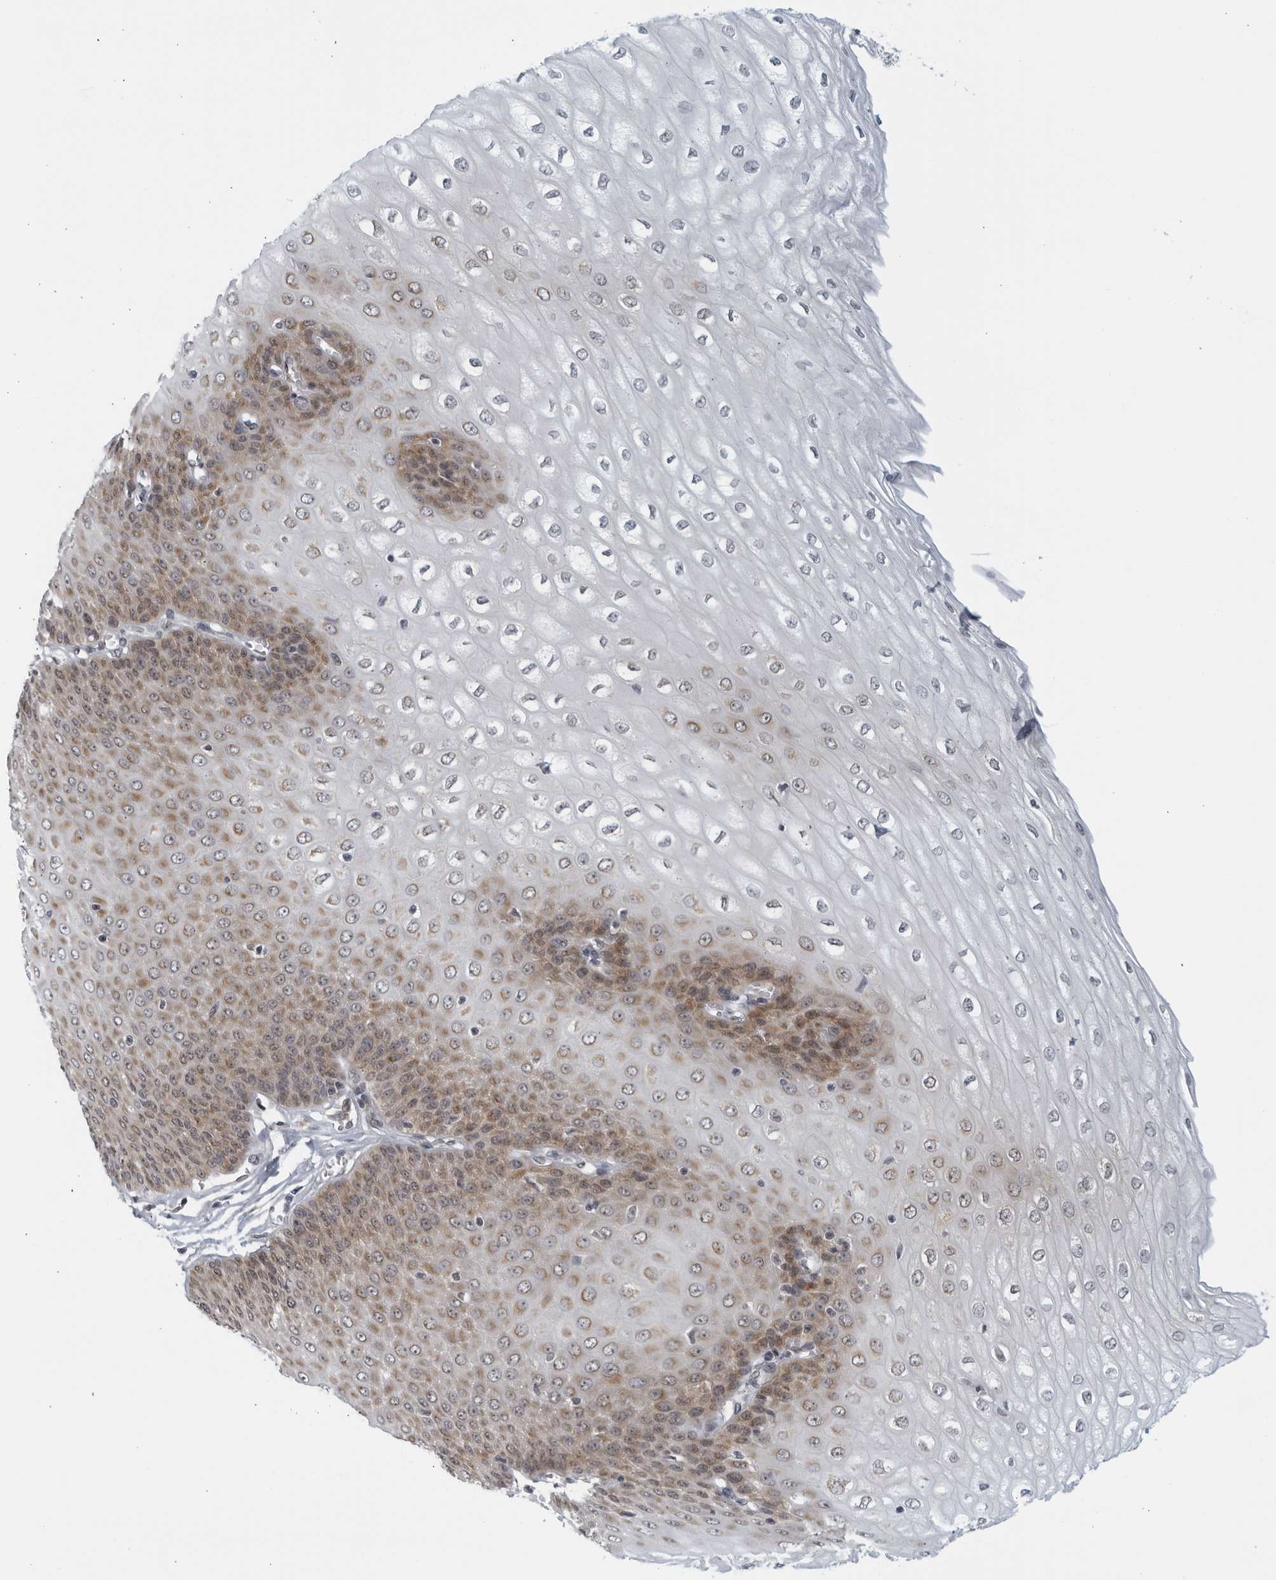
{"staining": {"intensity": "moderate", "quantity": "25%-75%", "location": "cytoplasmic/membranous"}, "tissue": "esophagus", "cell_type": "Squamous epithelial cells", "image_type": "normal", "snomed": [{"axis": "morphology", "description": "Normal tissue, NOS"}, {"axis": "topography", "description": "Esophagus"}], "caption": "Immunohistochemistry (IHC) (DAB) staining of unremarkable human esophagus demonstrates moderate cytoplasmic/membranous protein expression in approximately 25%-75% of squamous epithelial cells. The staining was performed using DAB (3,3'-diaminobenzidine) to visualize the protein expression in brown, while the nuclei were stained in blue with hematoxylin (Magnification: 20x).", "gene": "RC3H1", "patient": {"sex": "male", "age": 60}}